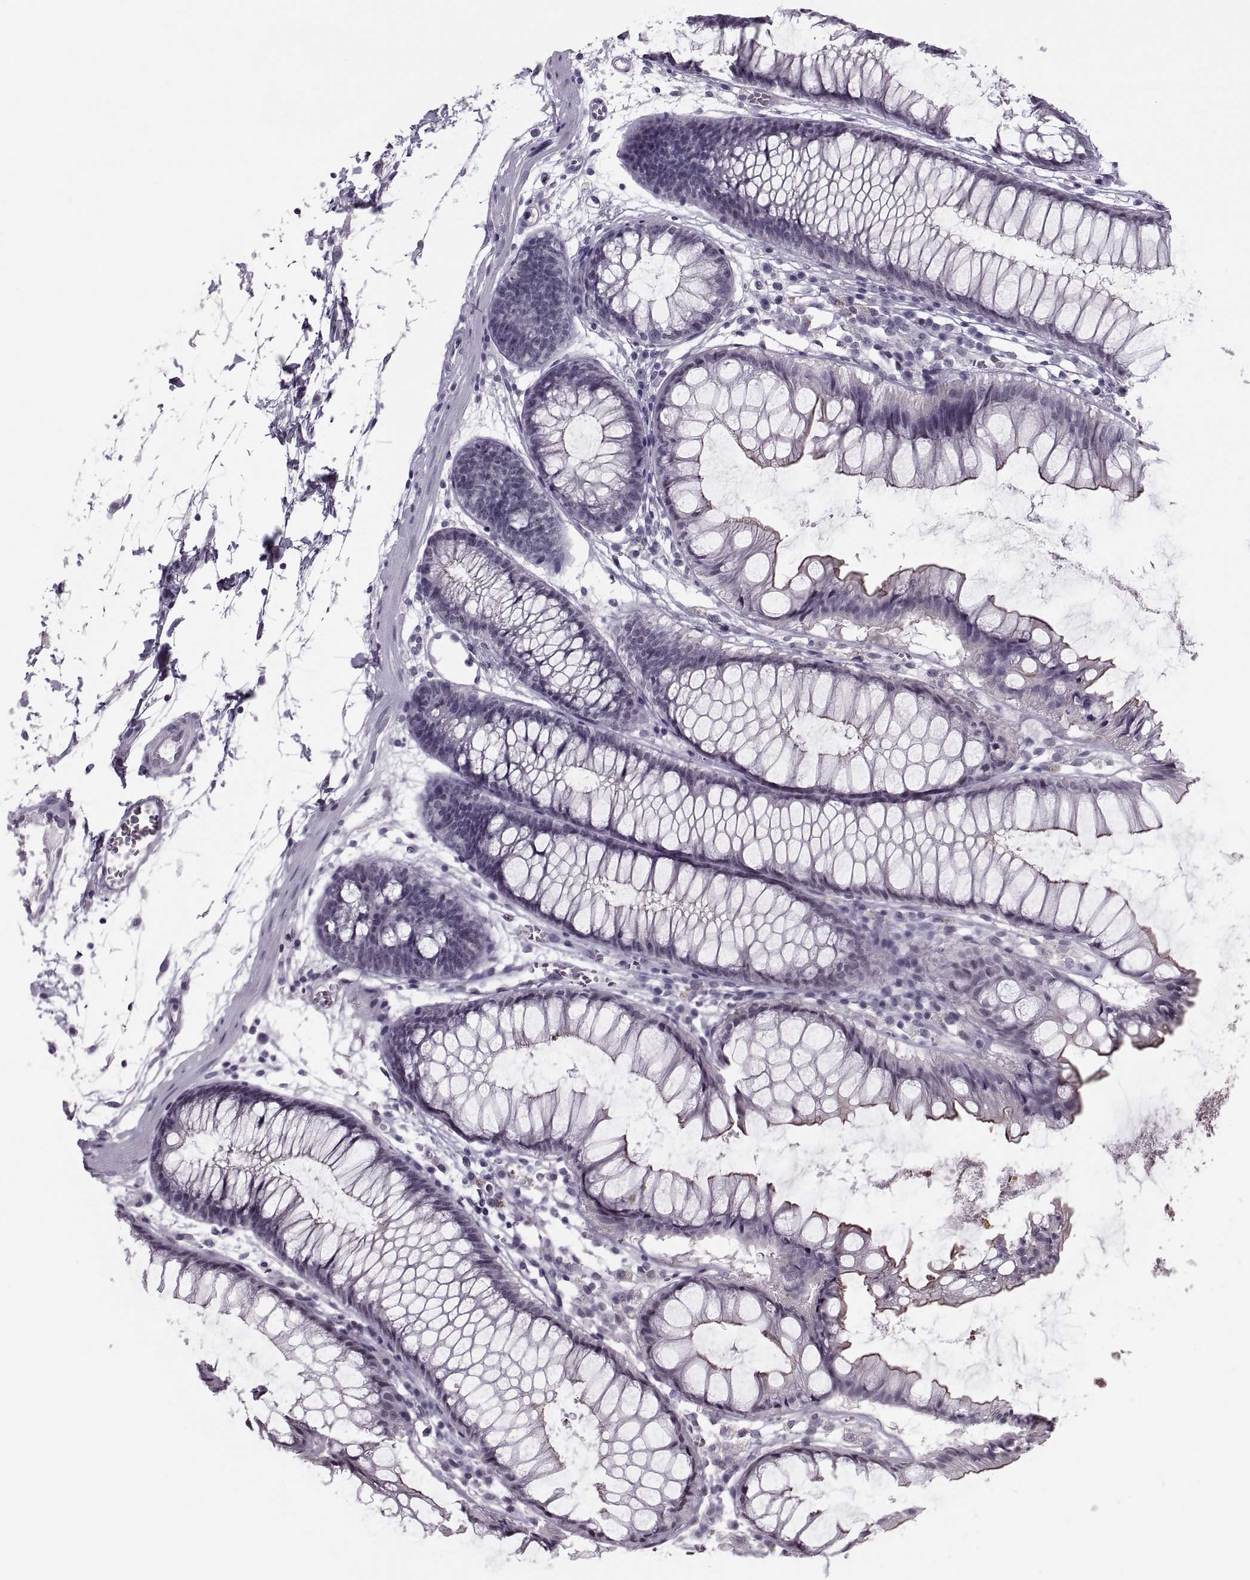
{"staining": {"intensity": "negative", "quantity": "none", "location": "none"}, "tissue": "colon", "cell_type": "Endothelial cells", "image_type": "normal", "snomed": [{"axis": "morphology", "description": "Normal tissue, NOS"}, {"axis": "morphology", "description": "Adenocarcinoma, NOS"}, {"axis": "topography", "description": "Colon"}], "caption": "Endothelial cells show no significant protein expression in normal colon.", "gene": "SYNGR4", "patient": {"sex": "male", "age": 65}}